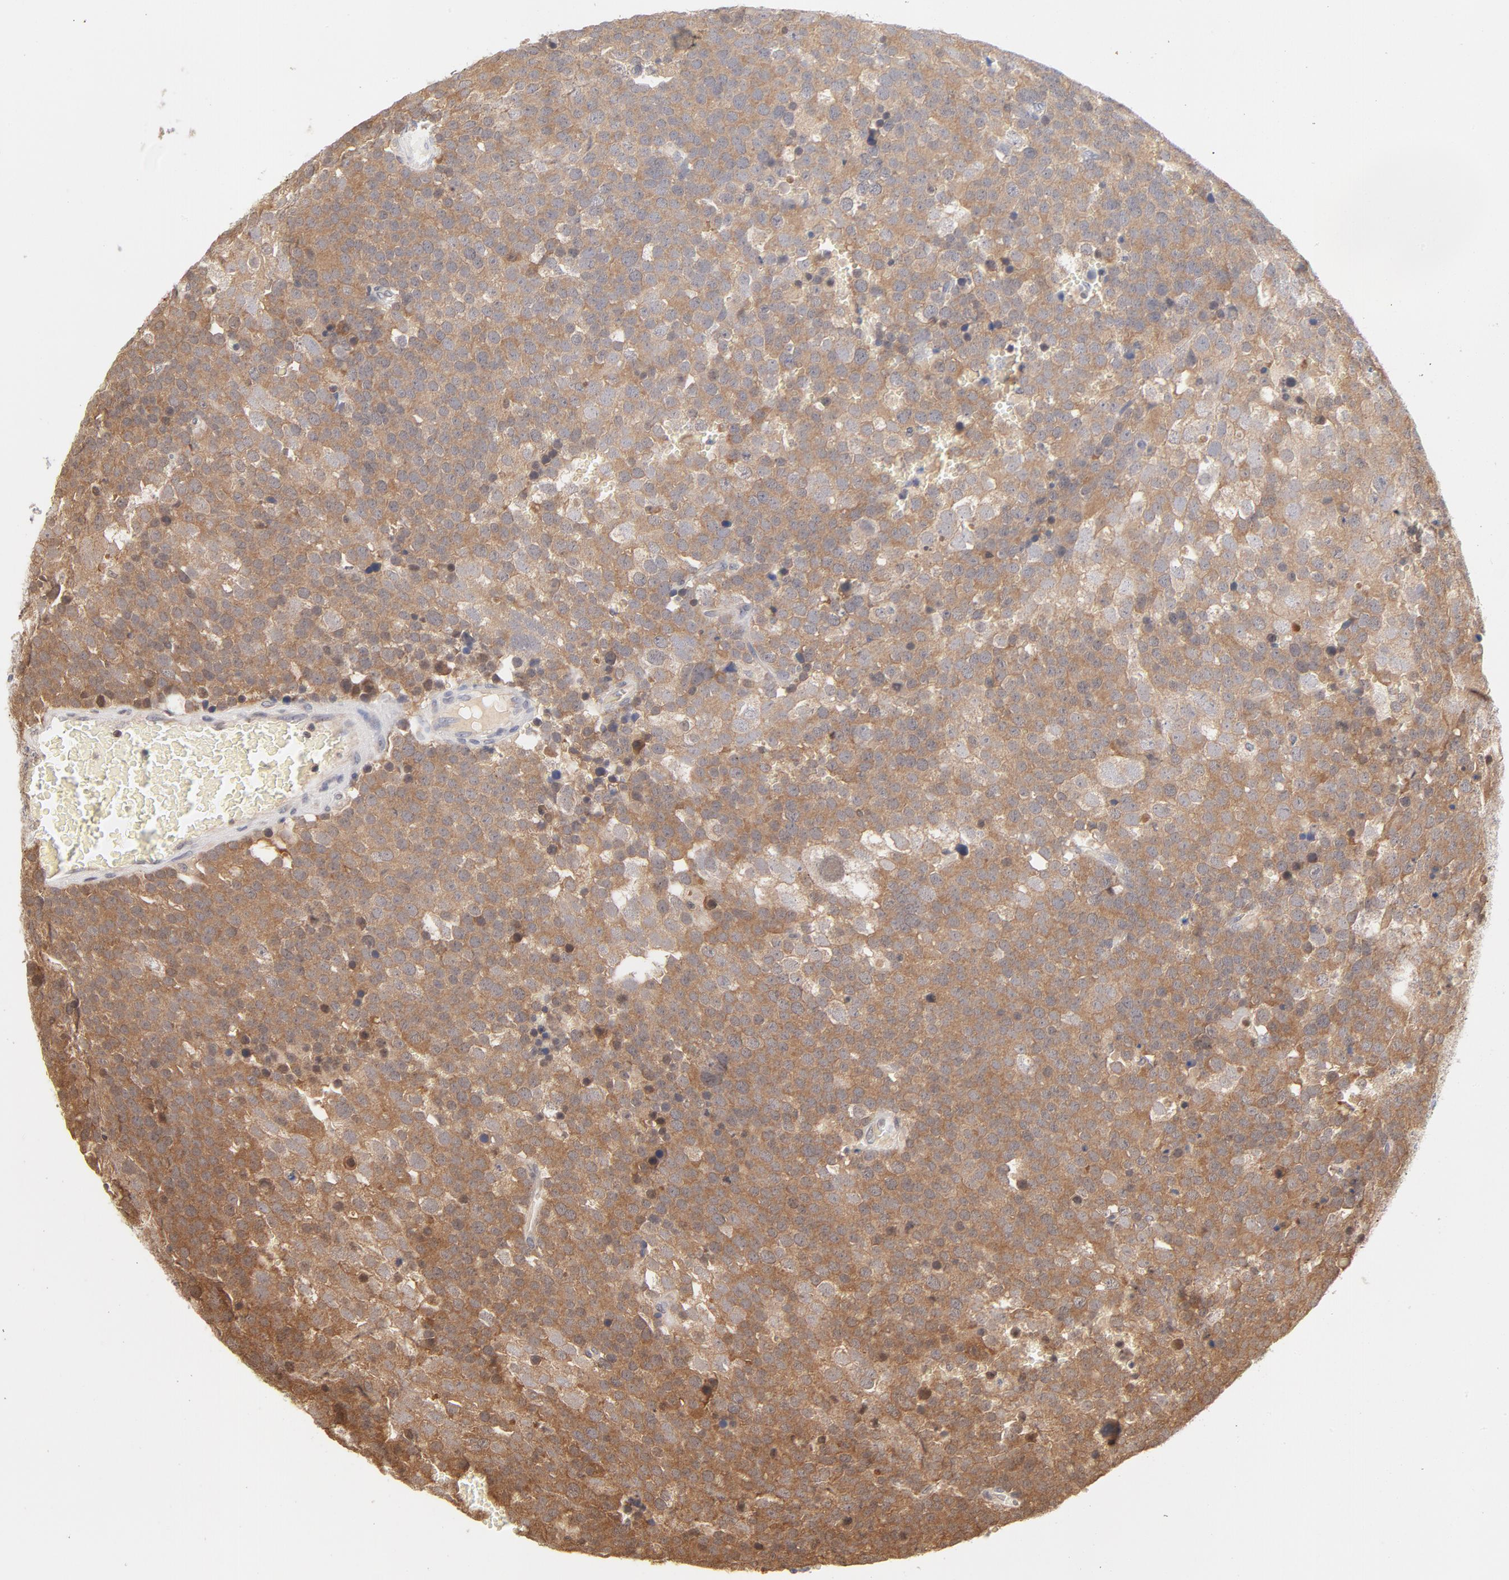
{"staining": {"intensity": "moderate", "quantity": ">75%", "location": "cytoplasmic/membranous"}, "tissue": "testis cancer", "cell_type": "Tumor cells", "image_type": "cancer", "snomed": [{"axis": "morphology", "description": "Seminoma, NOS"}, {"axis": "topography", "description": "Testis"}], "caption": "Immunohistochemical staining of human seminoma (testis) demonstrates medium levels of moderate cytoplasmic/membranous expression in approximately >75% of tumor cells.", "gene": "SETD3", "patient": {"sex": "male", "age": 71}}